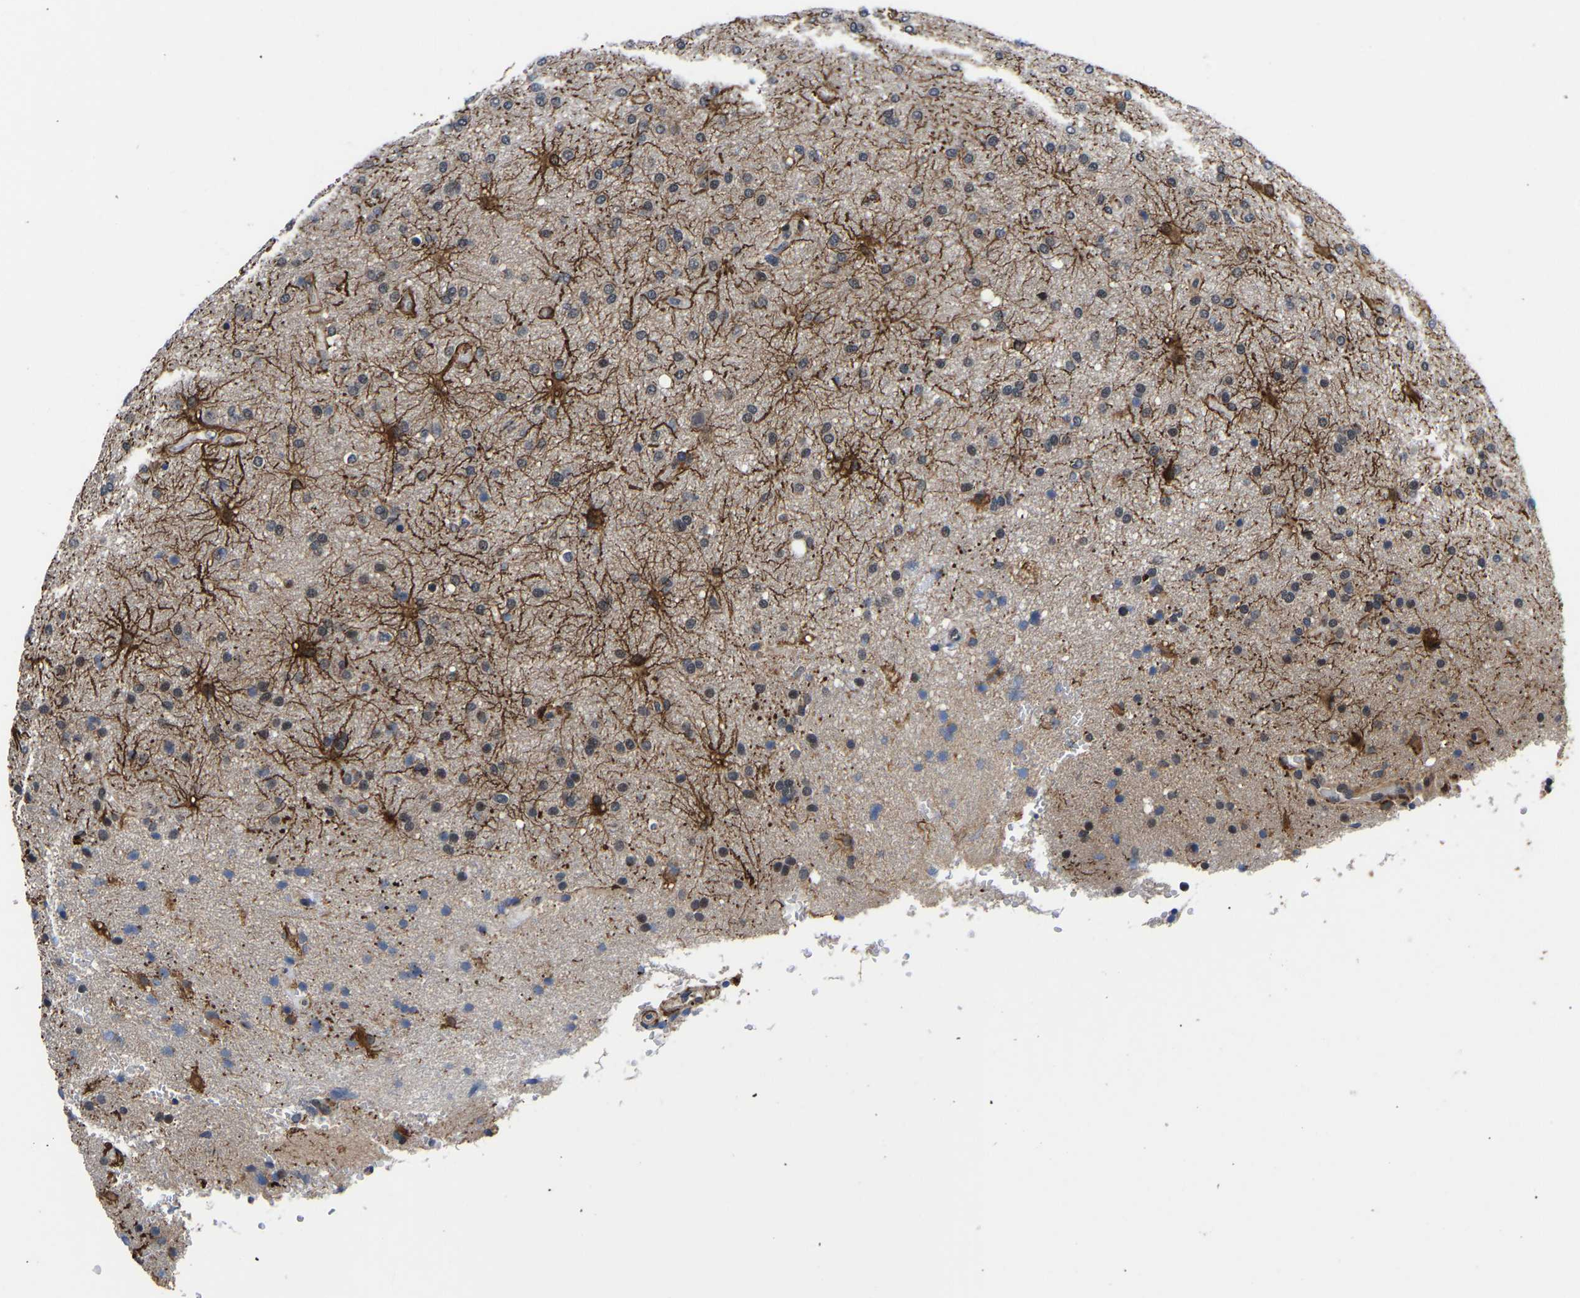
{"staining": {"intensity": "moderate", "quantity": "<25%", "location": "cytoplasmic/membranous"}, "tissue": "glioma", "cell_type": "Tumor cells", "image_type": "cancer", "snomed": [{"axis": "morphology", "description": "Glioma, malignant, High grade"}, {"axis": "topography", "description": "Brain"}], "caption": "High-magnification brightfield microscopy of glioma stained with DAB (brown) and counterstained with hematoxylin (blue). tumor cells exhibit moderate cytoplasmic/membranous positivity is seen in approximately<25% of cells.", "gene": "METTL16", "patient": {"sex": "male", "age": 72}}